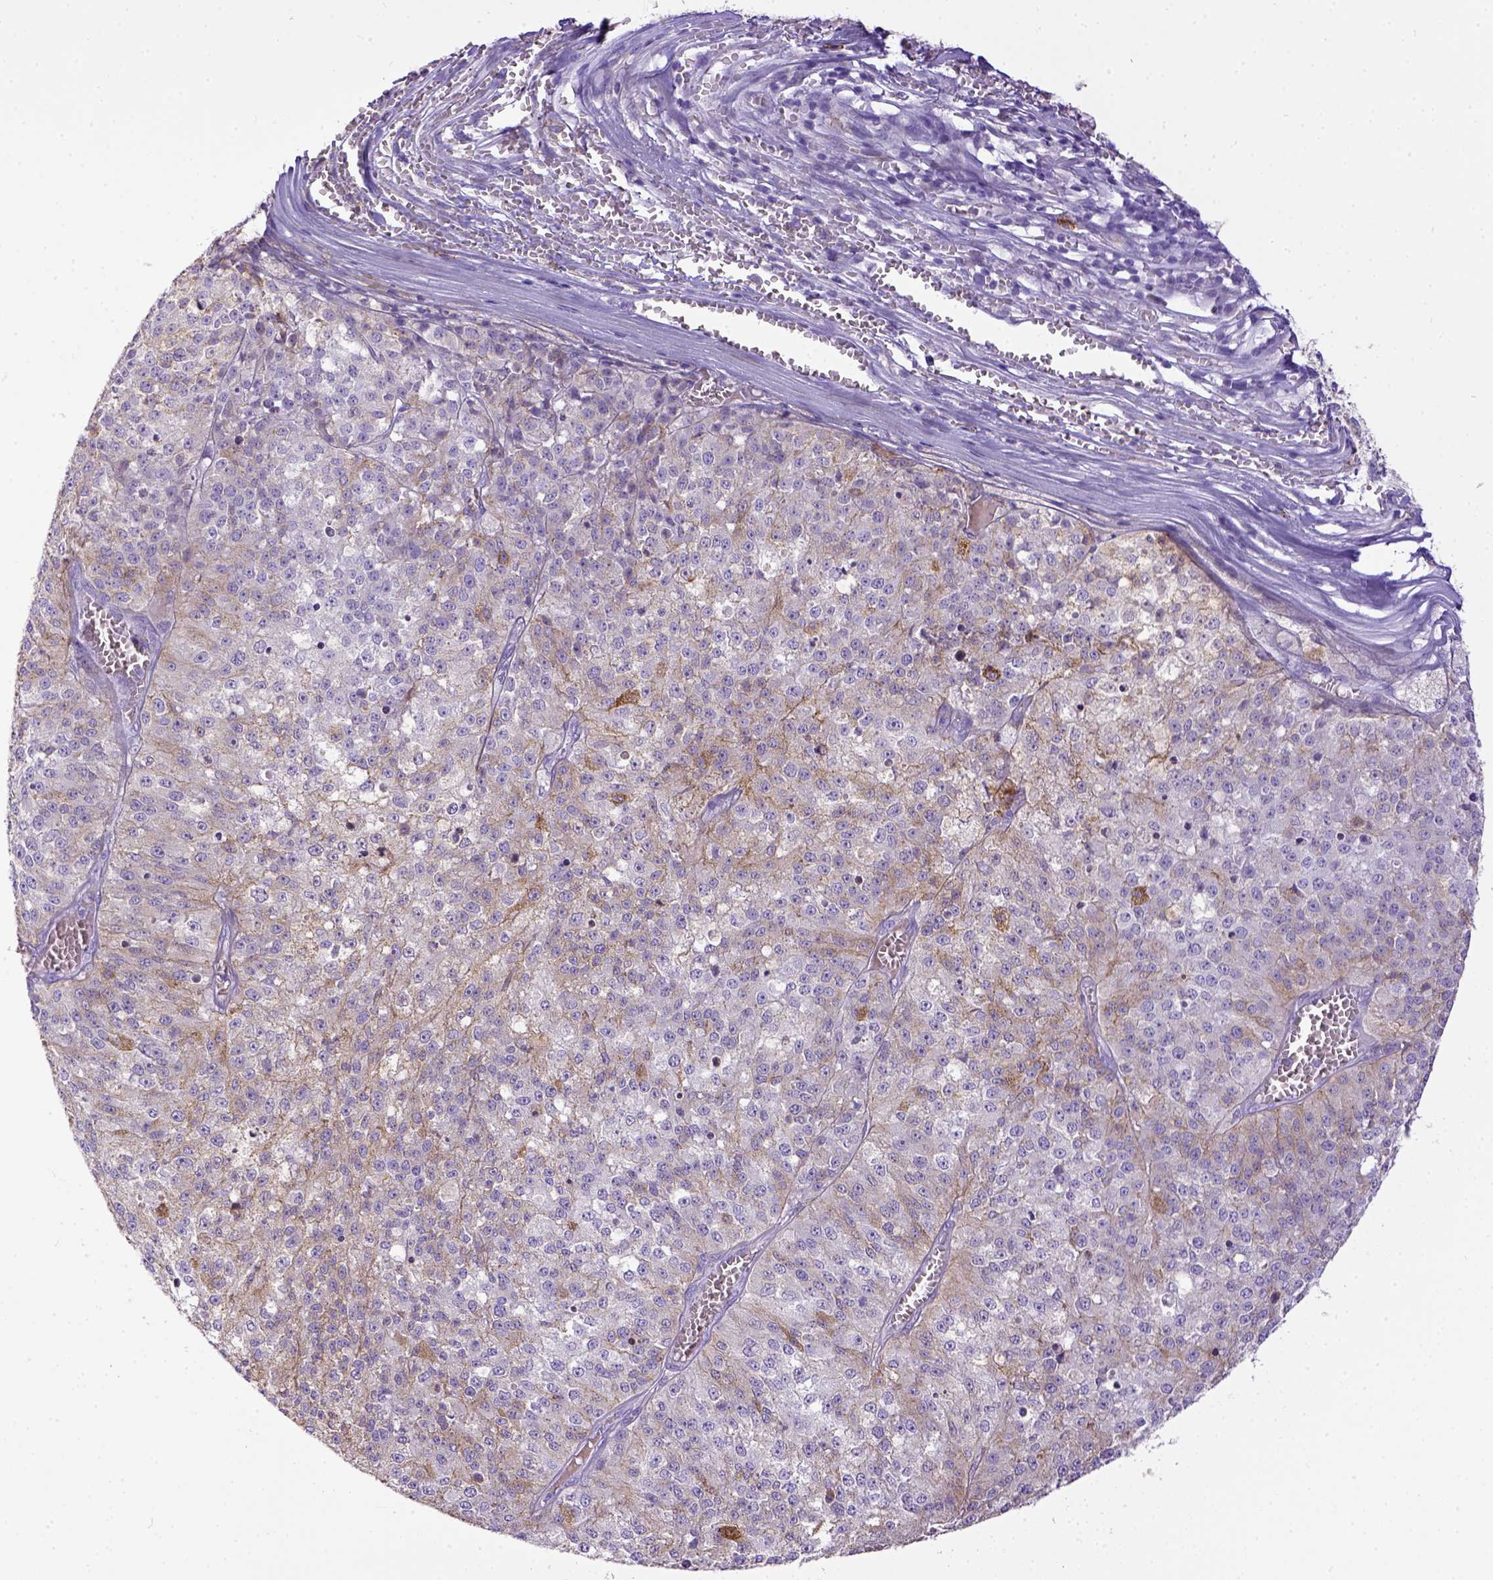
{"staining": {"intensity": "weak", "quantity": "25%-75%", "location": "cytoplasmic/membranous"}, "tissue": "melanoma", "cell_type": "Tumor cells", "image_type": "cancer", "snomed": [{"axis": "morphology", "description": "Malignant melanoma, Metastatic site"}, {"axis": "topography", "description": "Lymph node"}], "caption": "Malignant melanoma (metastatic site) tissue displays weak cytoplasmic/membranous positivity in approximately 25%-75% of tumor cells, visualized by immunohistochemistry.", "gene": "KIT", "patient": {"sex": "female", "age": 64}}